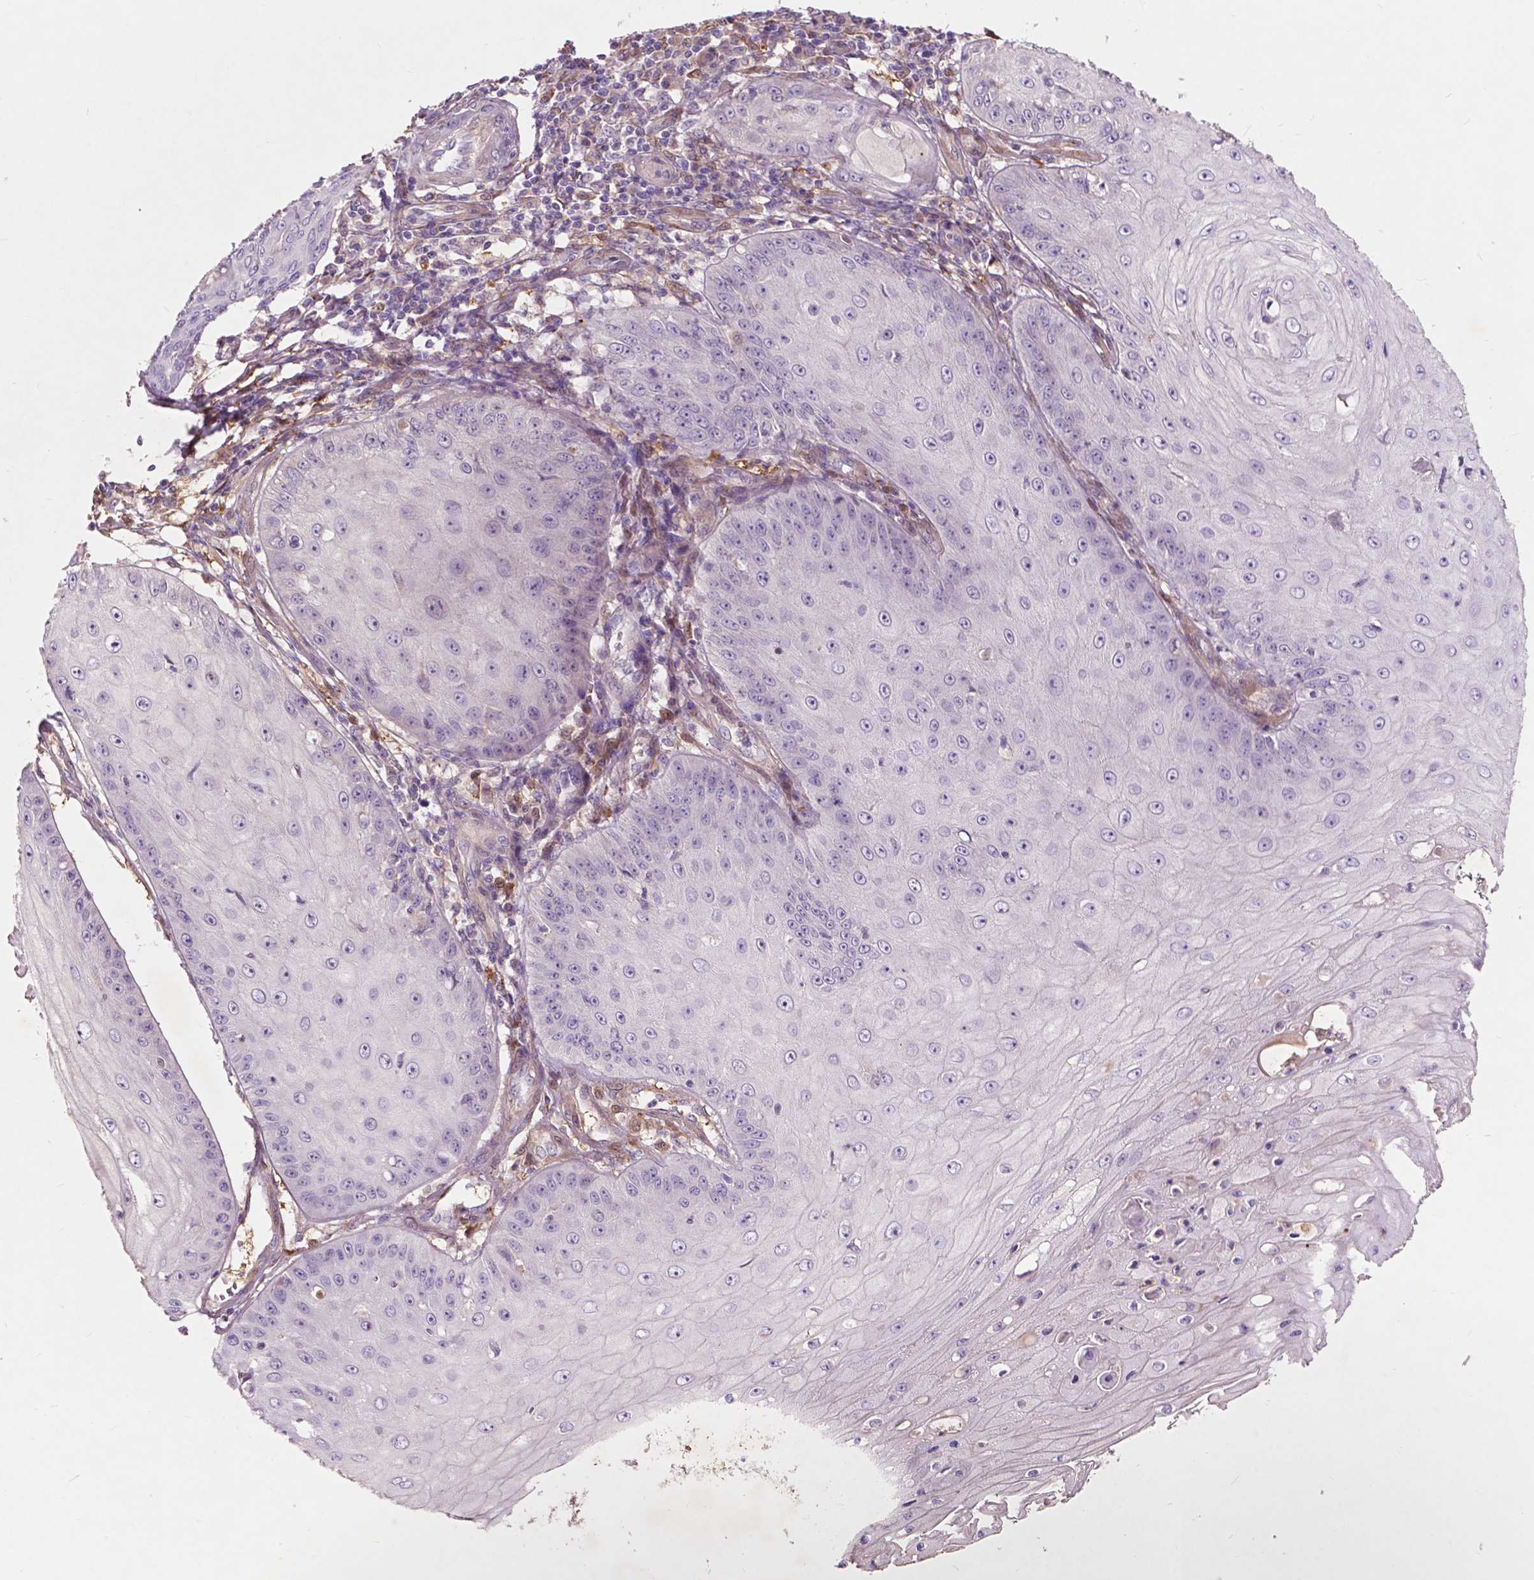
{"staining": {"intensity": "negative", "quantity": "none", "location": "none"}, "tissue": "skin cancer", "cell_type": "Tumor cells", "image_type": "cancer", "snomed": [{"axis": "morphology", "description": "Squamous cell carcinoma, NOS"}, {"axis": "topography", "description": "Skin"}], "caption": "Tumor cells show no significant positivity in squamous cell carcinoma (skin). (Immunohistochemistry (ihc), brightfield microscopy, high magnification).", "gene": "GPR37", "patient": {"sex": "male", "age": 70}}